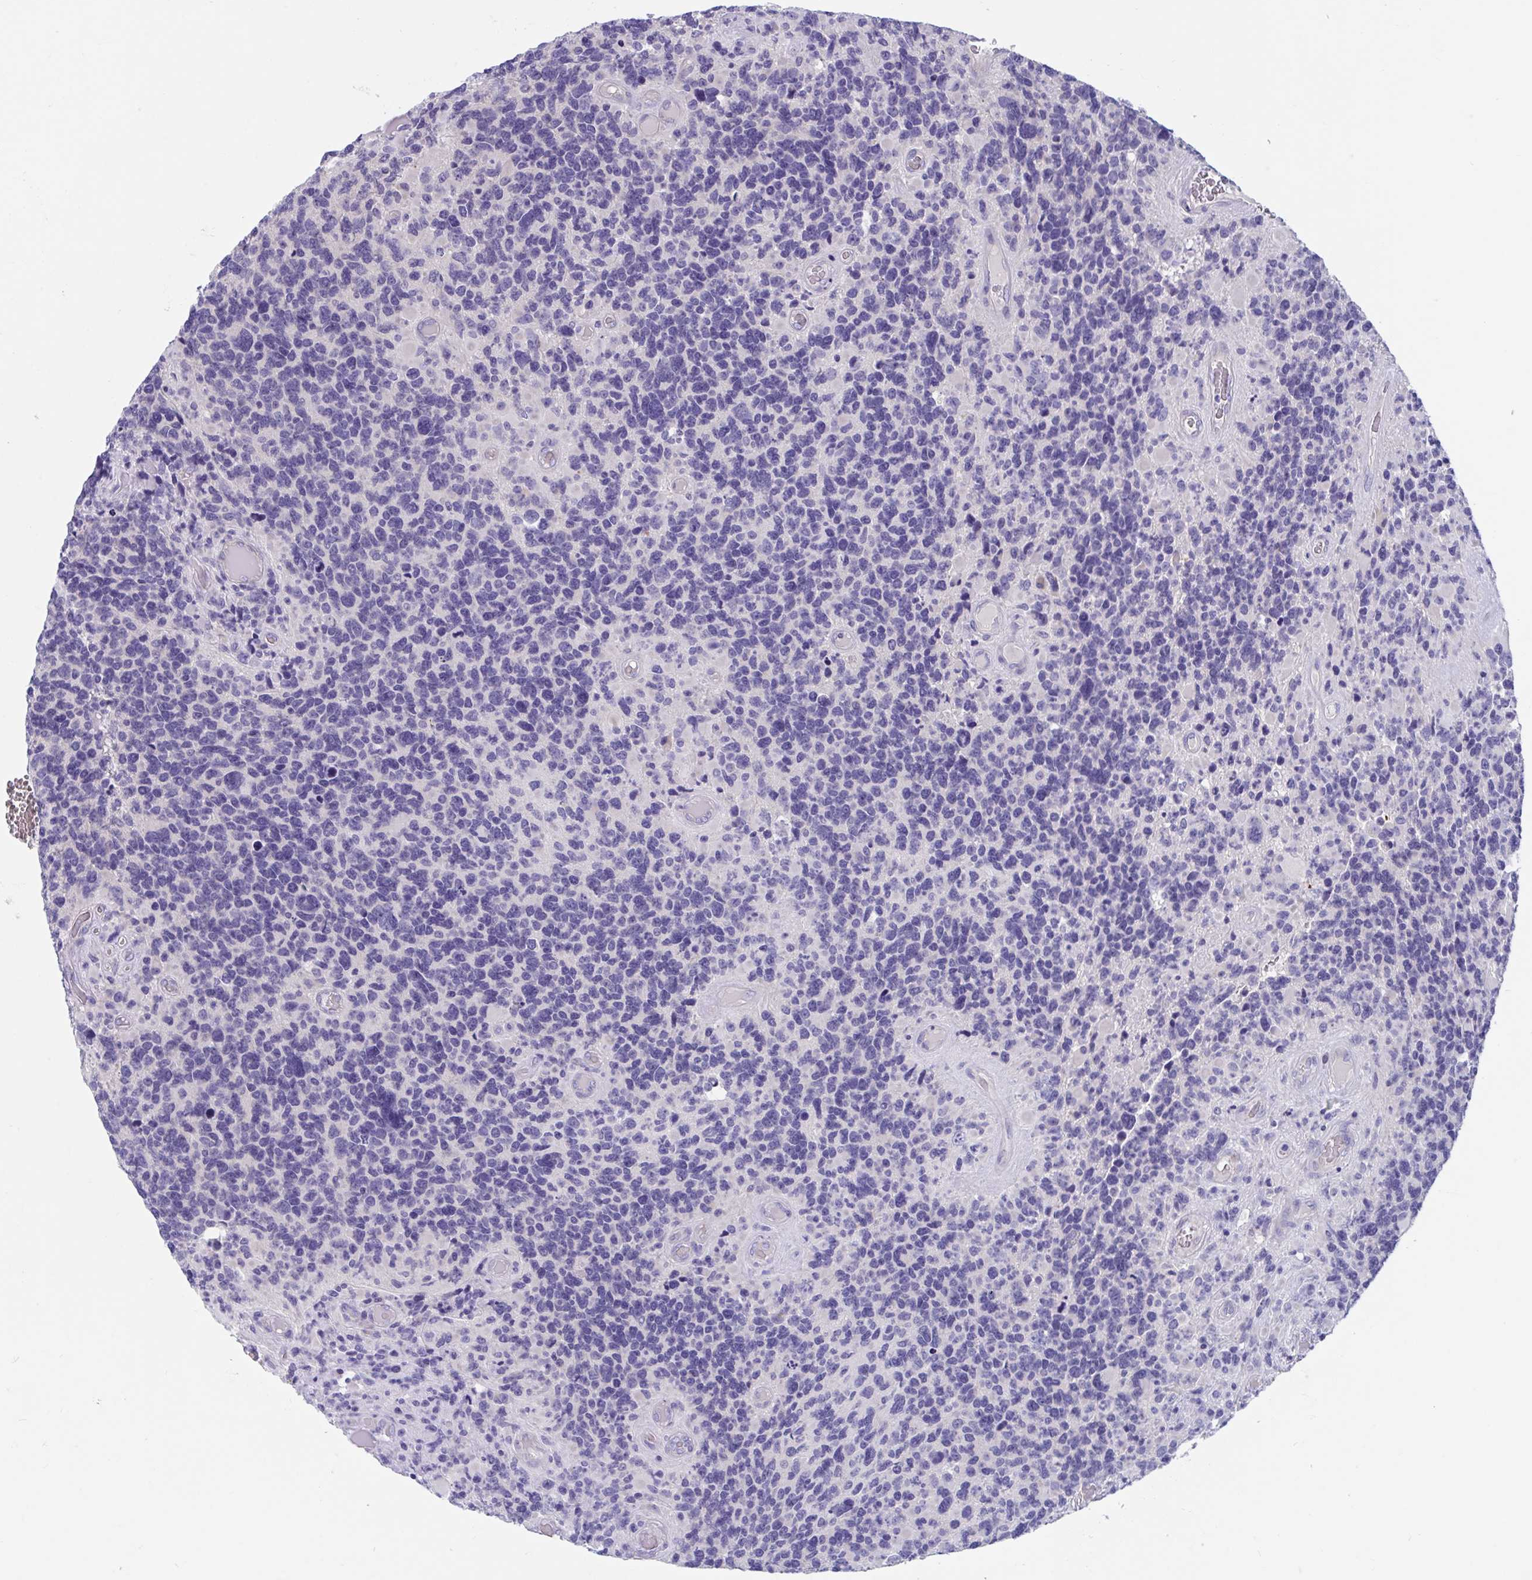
{"staining": {"intensity": "negative", "quantity": "none", "location": "none"}, "tissue": "glioma", "cell_type": "Tumor cells", "image_type": "cancer", "snomed": [{"axis": "morphology", "description": "Glioma, malignant, High grade"}, {"axis": "topography", "description": "Brain"}], "caption": "Glioma was stained to show a protein in brown. There is no significant positivity in tumor cells. (Brightfield microscopy of DAB IHC at high magnification).", "gene": "TTC30B", "patient": {"sex": "female", "age": 40}}